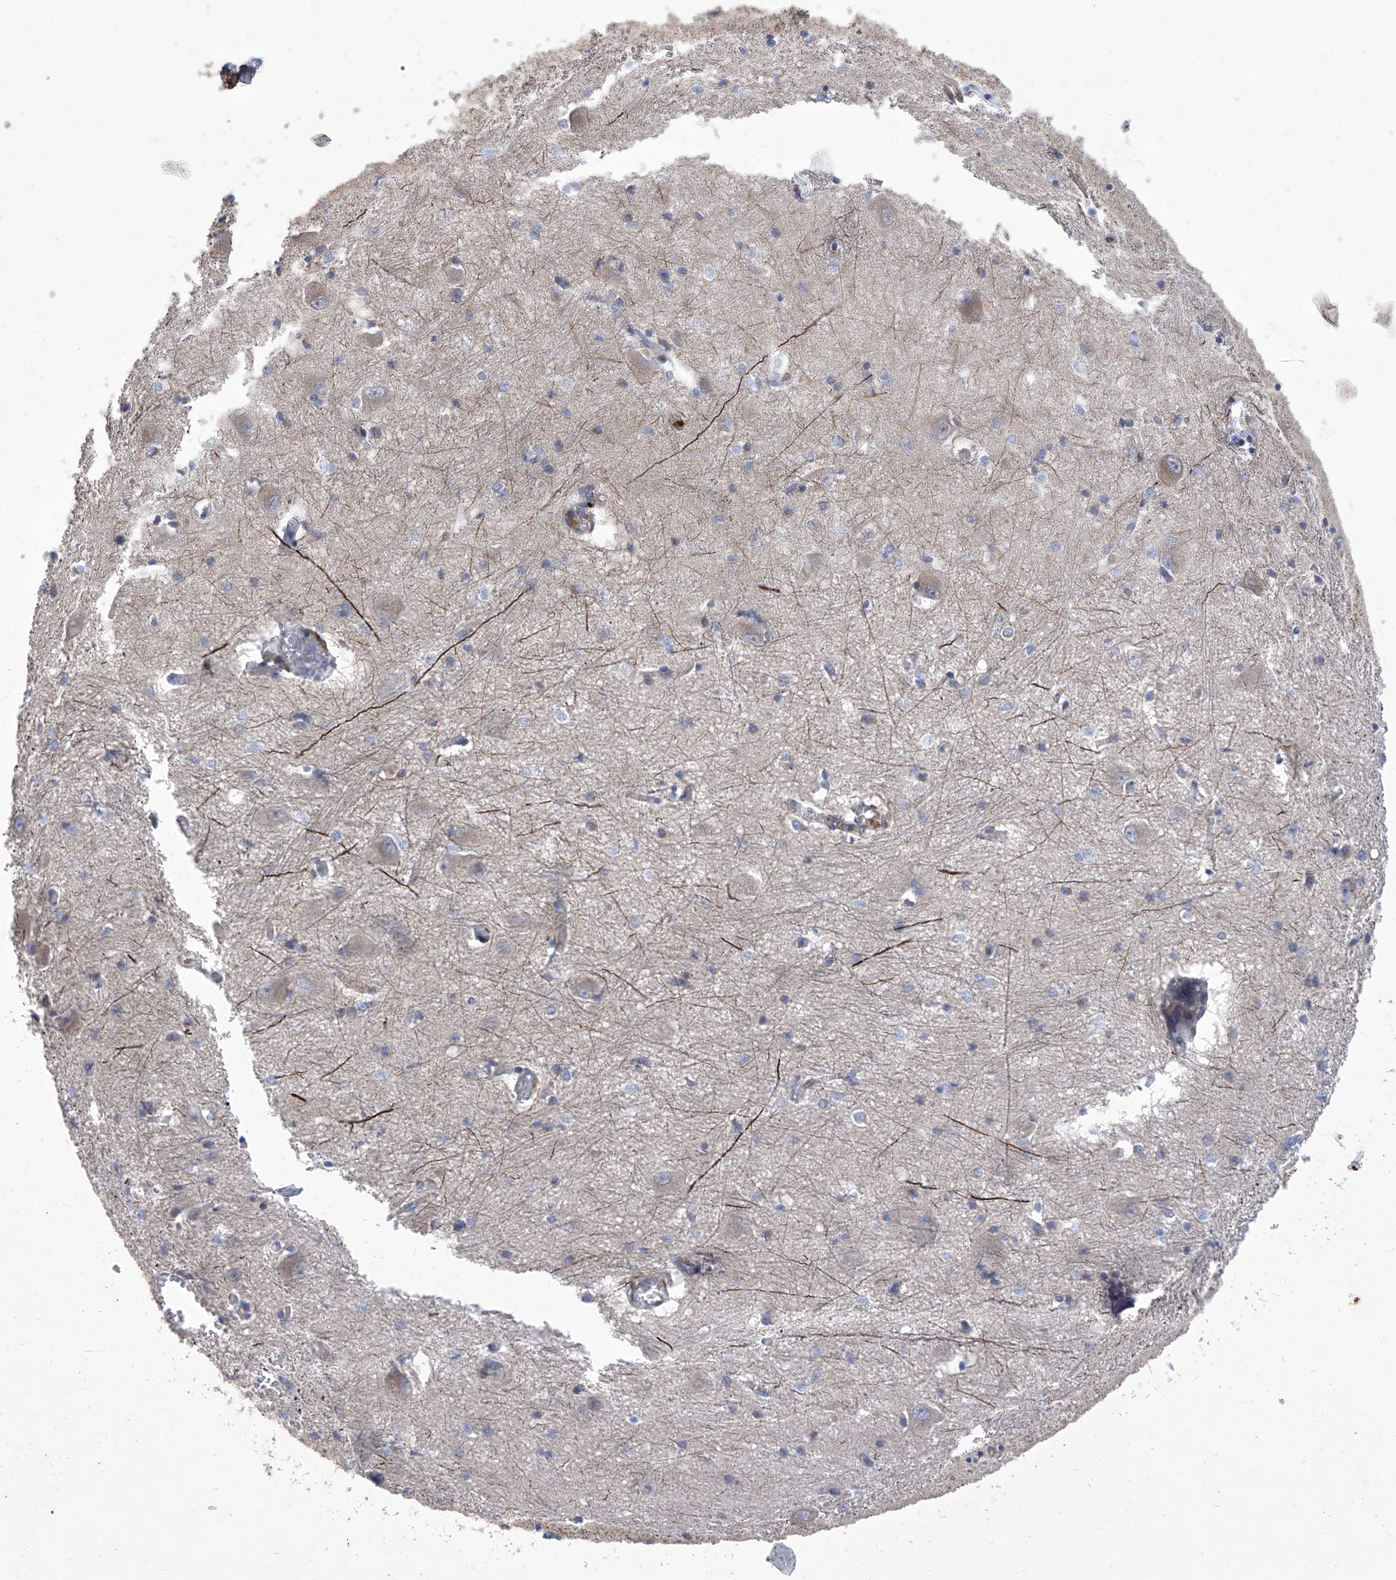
{"staining": {"intensity": "negative", "quantity": "none", "location": "none"}, "tissue": "caudate", "cell_type": "Glial cells", "image_type": "normal", "snomed": [{"axis": "morphology", "description": "Normal tissue, NOS"}, {"axis": "topography", "description": "Lateral ventricle wall"}], "caption": "High power microscopy image of an IHC photomicrograph of normal caudate, revealing no significant staining in glial cells.", "gene": "TJAP1", "patient": {"sex": "male", "age": 37}}